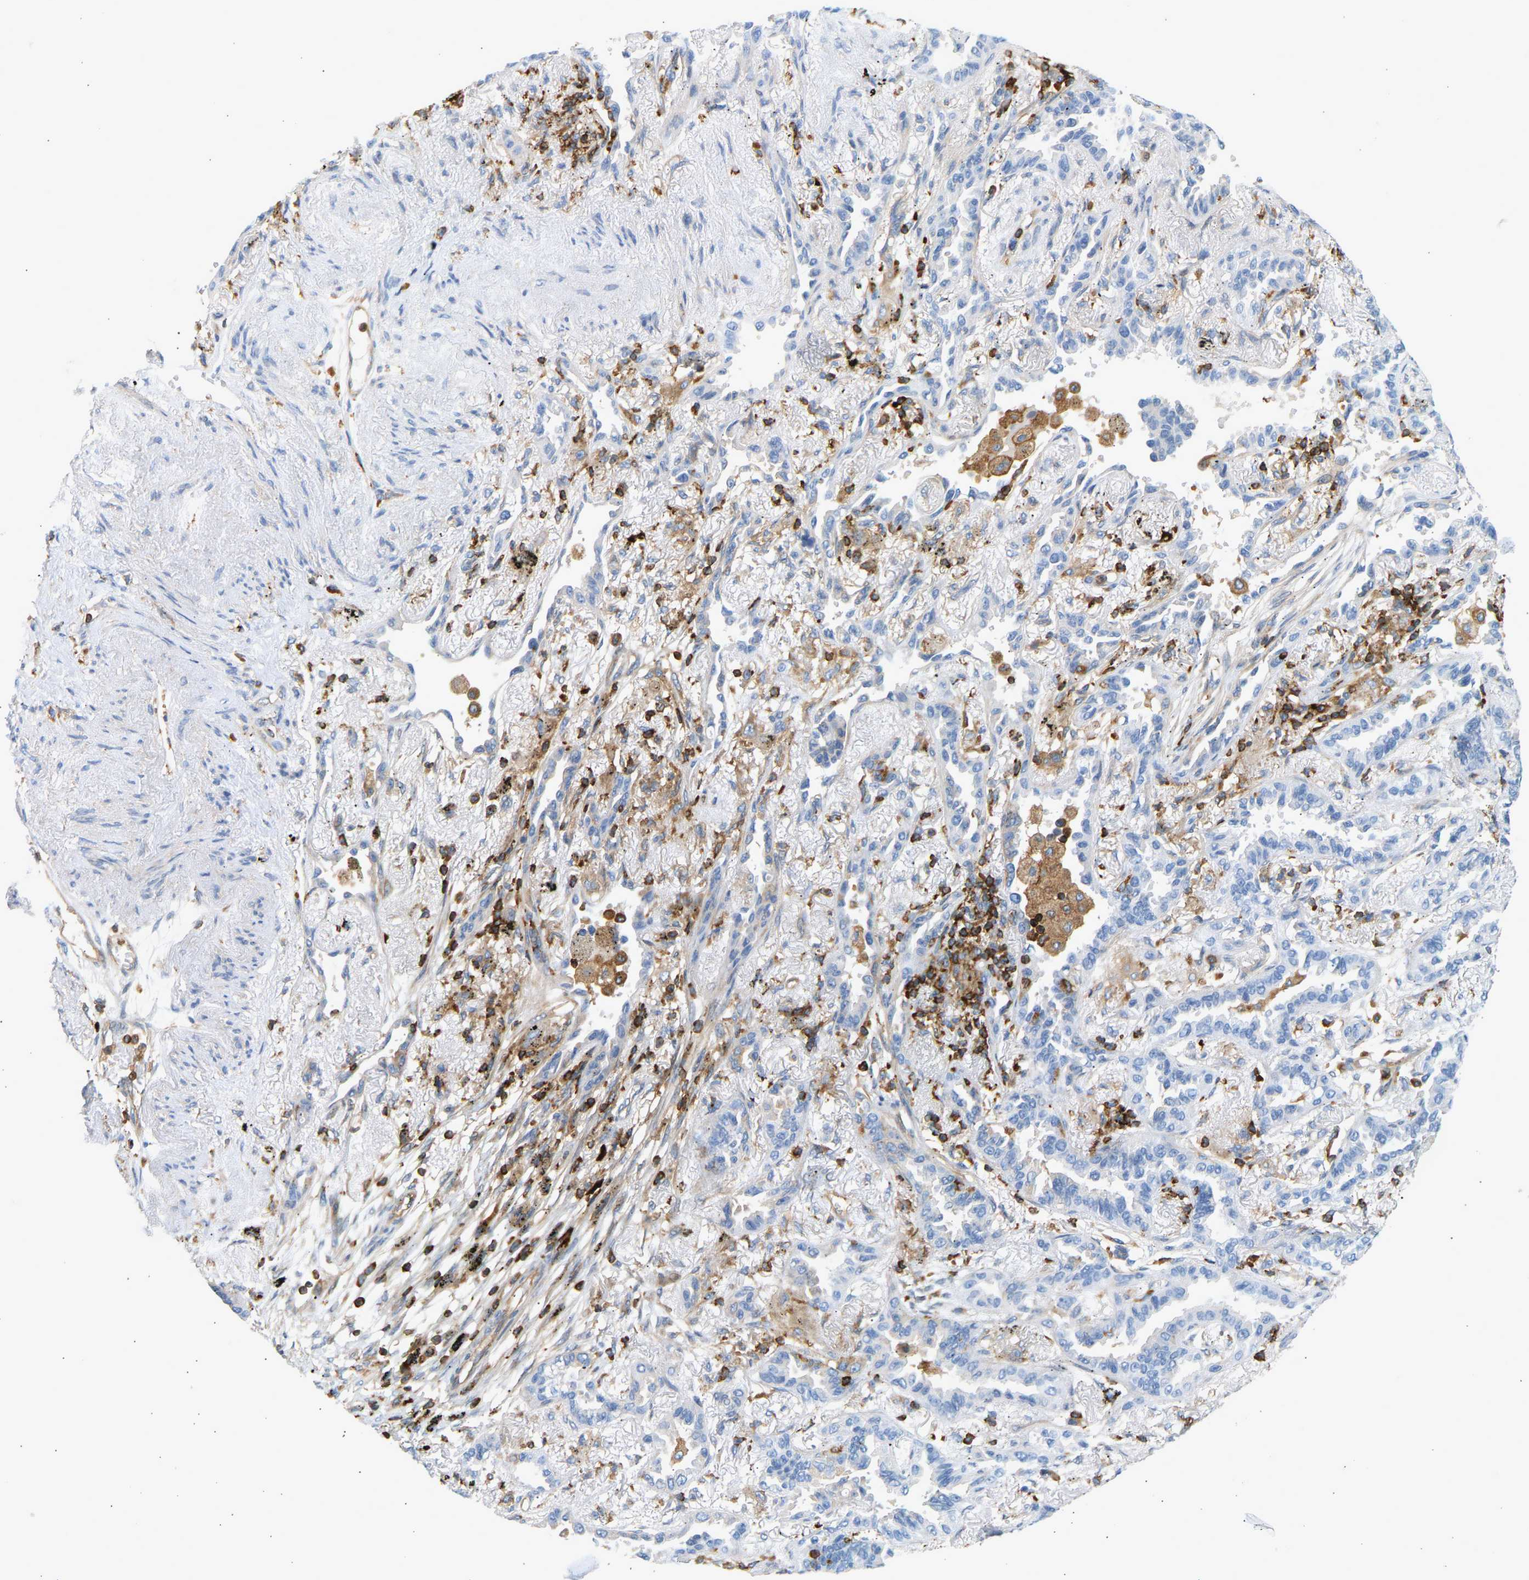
{"staining": {"intensity": "negative", "quantity": "none", "location": "none"}, "tissue": "lung cancer", "cell_type": "Tumor cells", "image_type": "cancer", "snomed": [{"axis": "morphology", "description": "Adenocarcinoma, NOS"}, {"axis": "topography", "description": "Lung"}], "caption": "Tumor cells are negative for brown protein staining in lung cancer.", "gene": "FNBP1", "patient": {"sex": "male", "age": 59}}